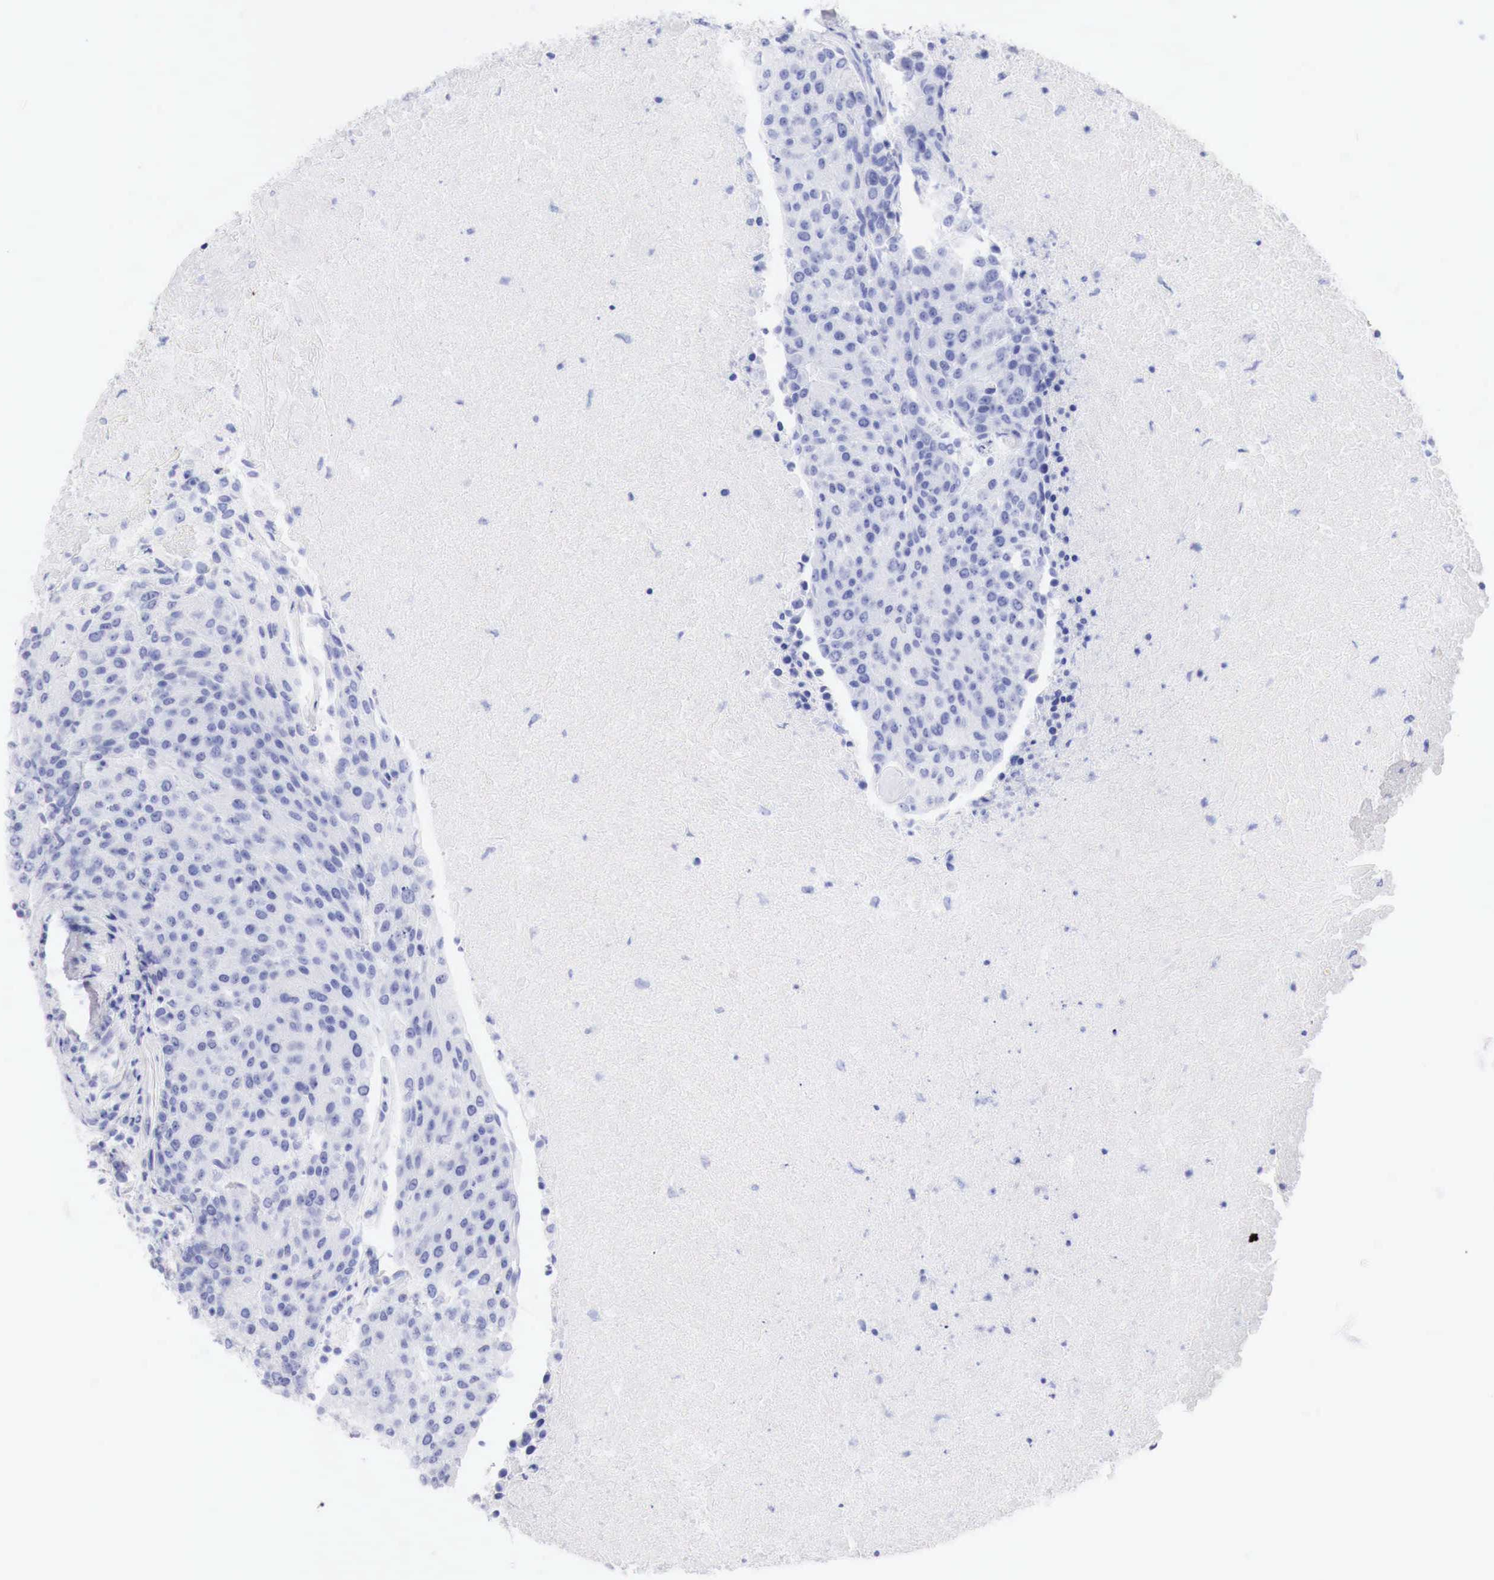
{"staining": {"intensity": "negative", "quantity": "none", "location": "none"}, "tissue": "urothelial cancer", "cell_type": "Tumor cells", "image_type": "cancer", "snomed": [{"axis": "morphology", "description": "Urothelial carcinoma, High grade"}, {"axis": "topography", "description": "Urinary bladder"}], "caption": "High power microscopy histopathology image of an immunohistochemistry micrograph of urothelial cancer, revealing no significant staining in tumor cells. (Stains: DAB (3,3'-diaminobenzidine) immunohistochemistry (IHC) with hematoxylin counter stain, Microscopy: brightfield microscopy at high magnification).", "gene": "CDKN2A", "patient": {"sex": "female", "age": 85}}